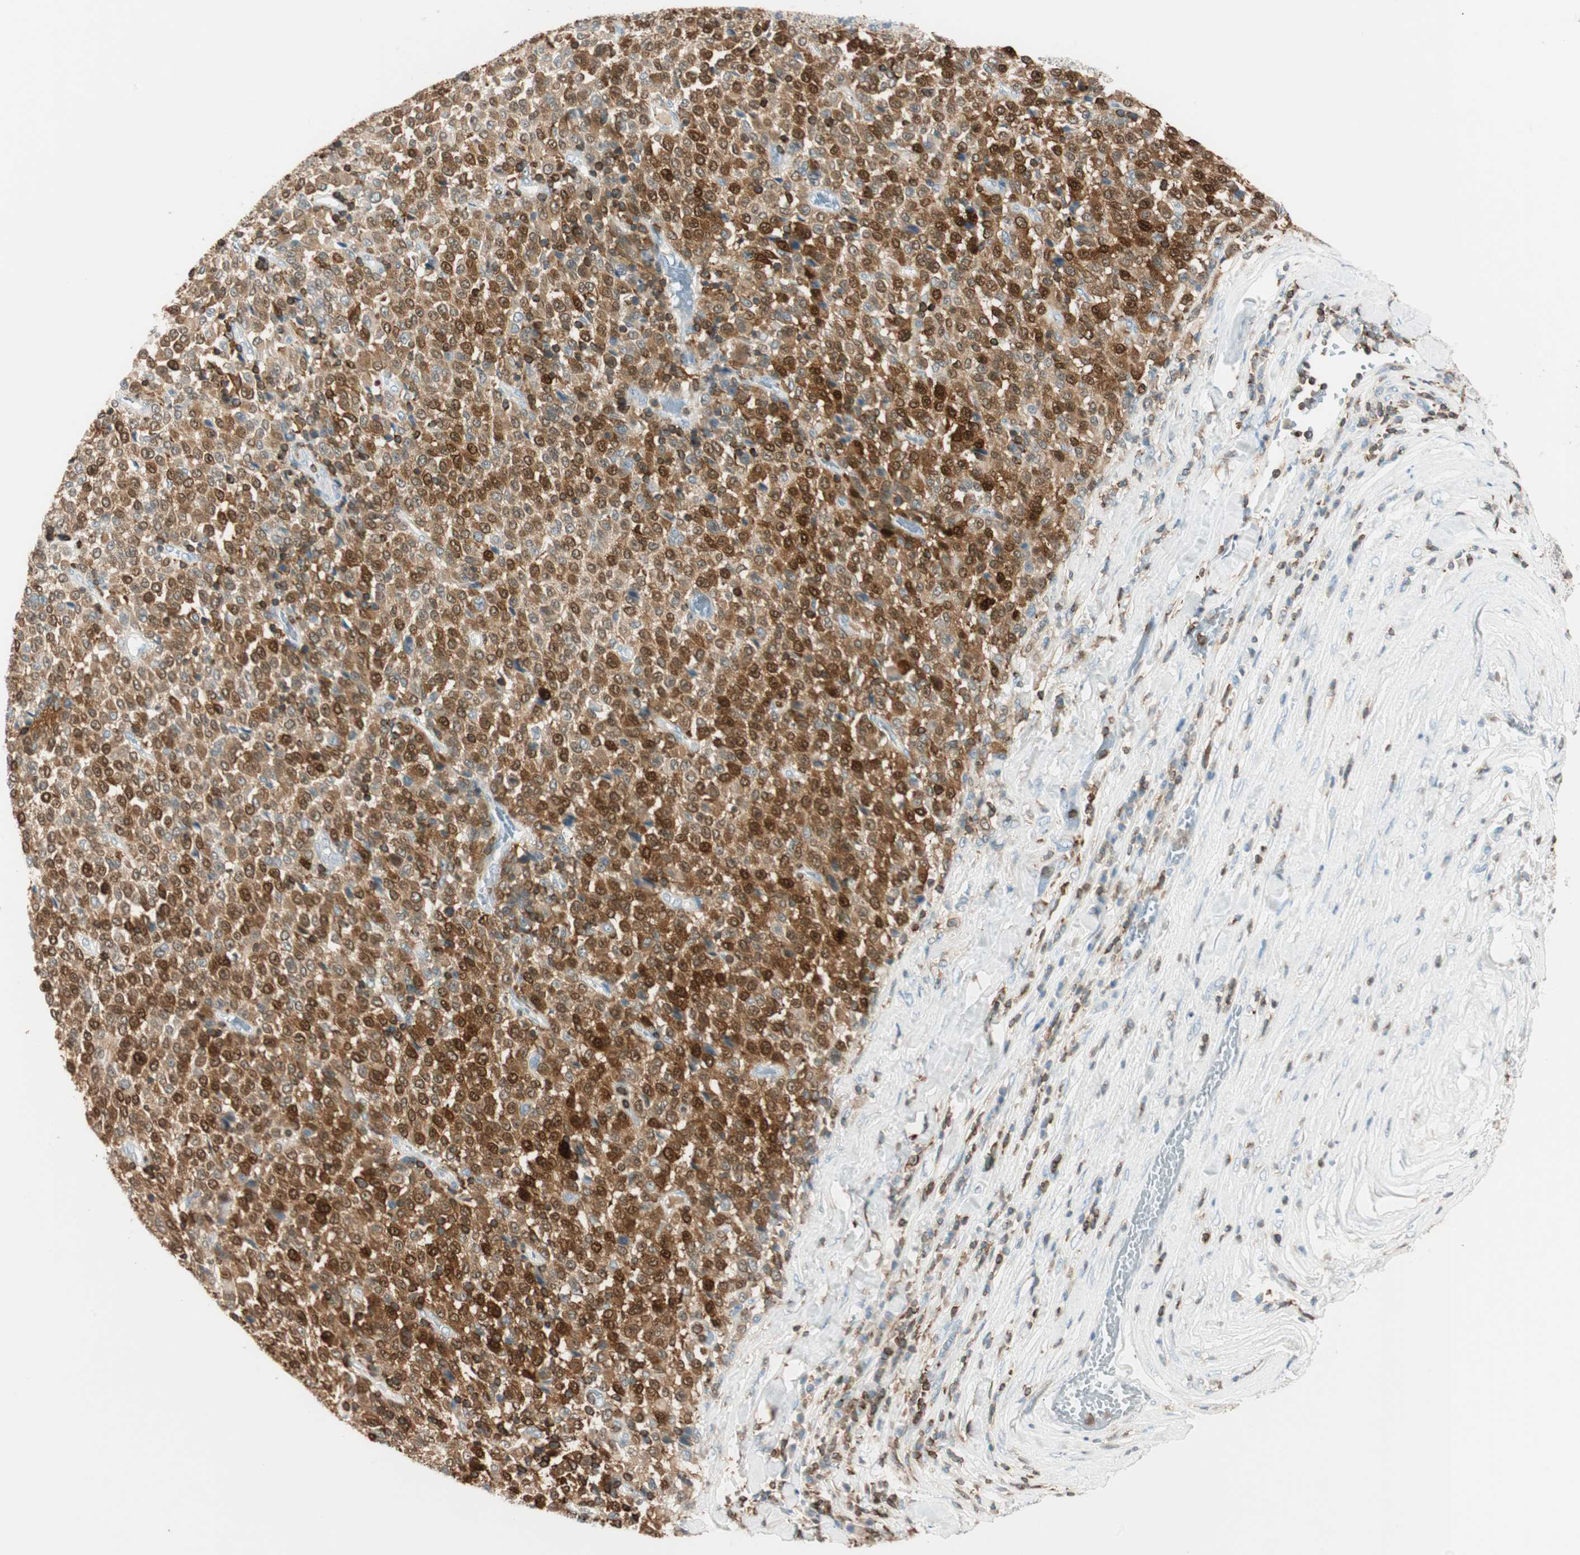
{"staining": {"intensity": "strong", "quantity": ">75%", "location": "cytoplasmic/membranous"}, "tissue": "melanoma", "cell_type": "Tumor cells", "image_type": "cancer", "snomed": [{"axis": "morphology", "description": "Malignant melanoma, Metastatic site"}, {"axis": "topography", "description": "Pancreas"}], "caption": "Immunohistochemistry (IHC) (DAB) staining of malignant melanoma (metastatic site) demonstrates strong cytoplasmic/membranous protein expression in about >75% of tumor cells. (brown staining indicates protein expression, while blue staining denotes nuclei).", "gene": "HPGD", "patient": {"sex": "female", "age": 30}}